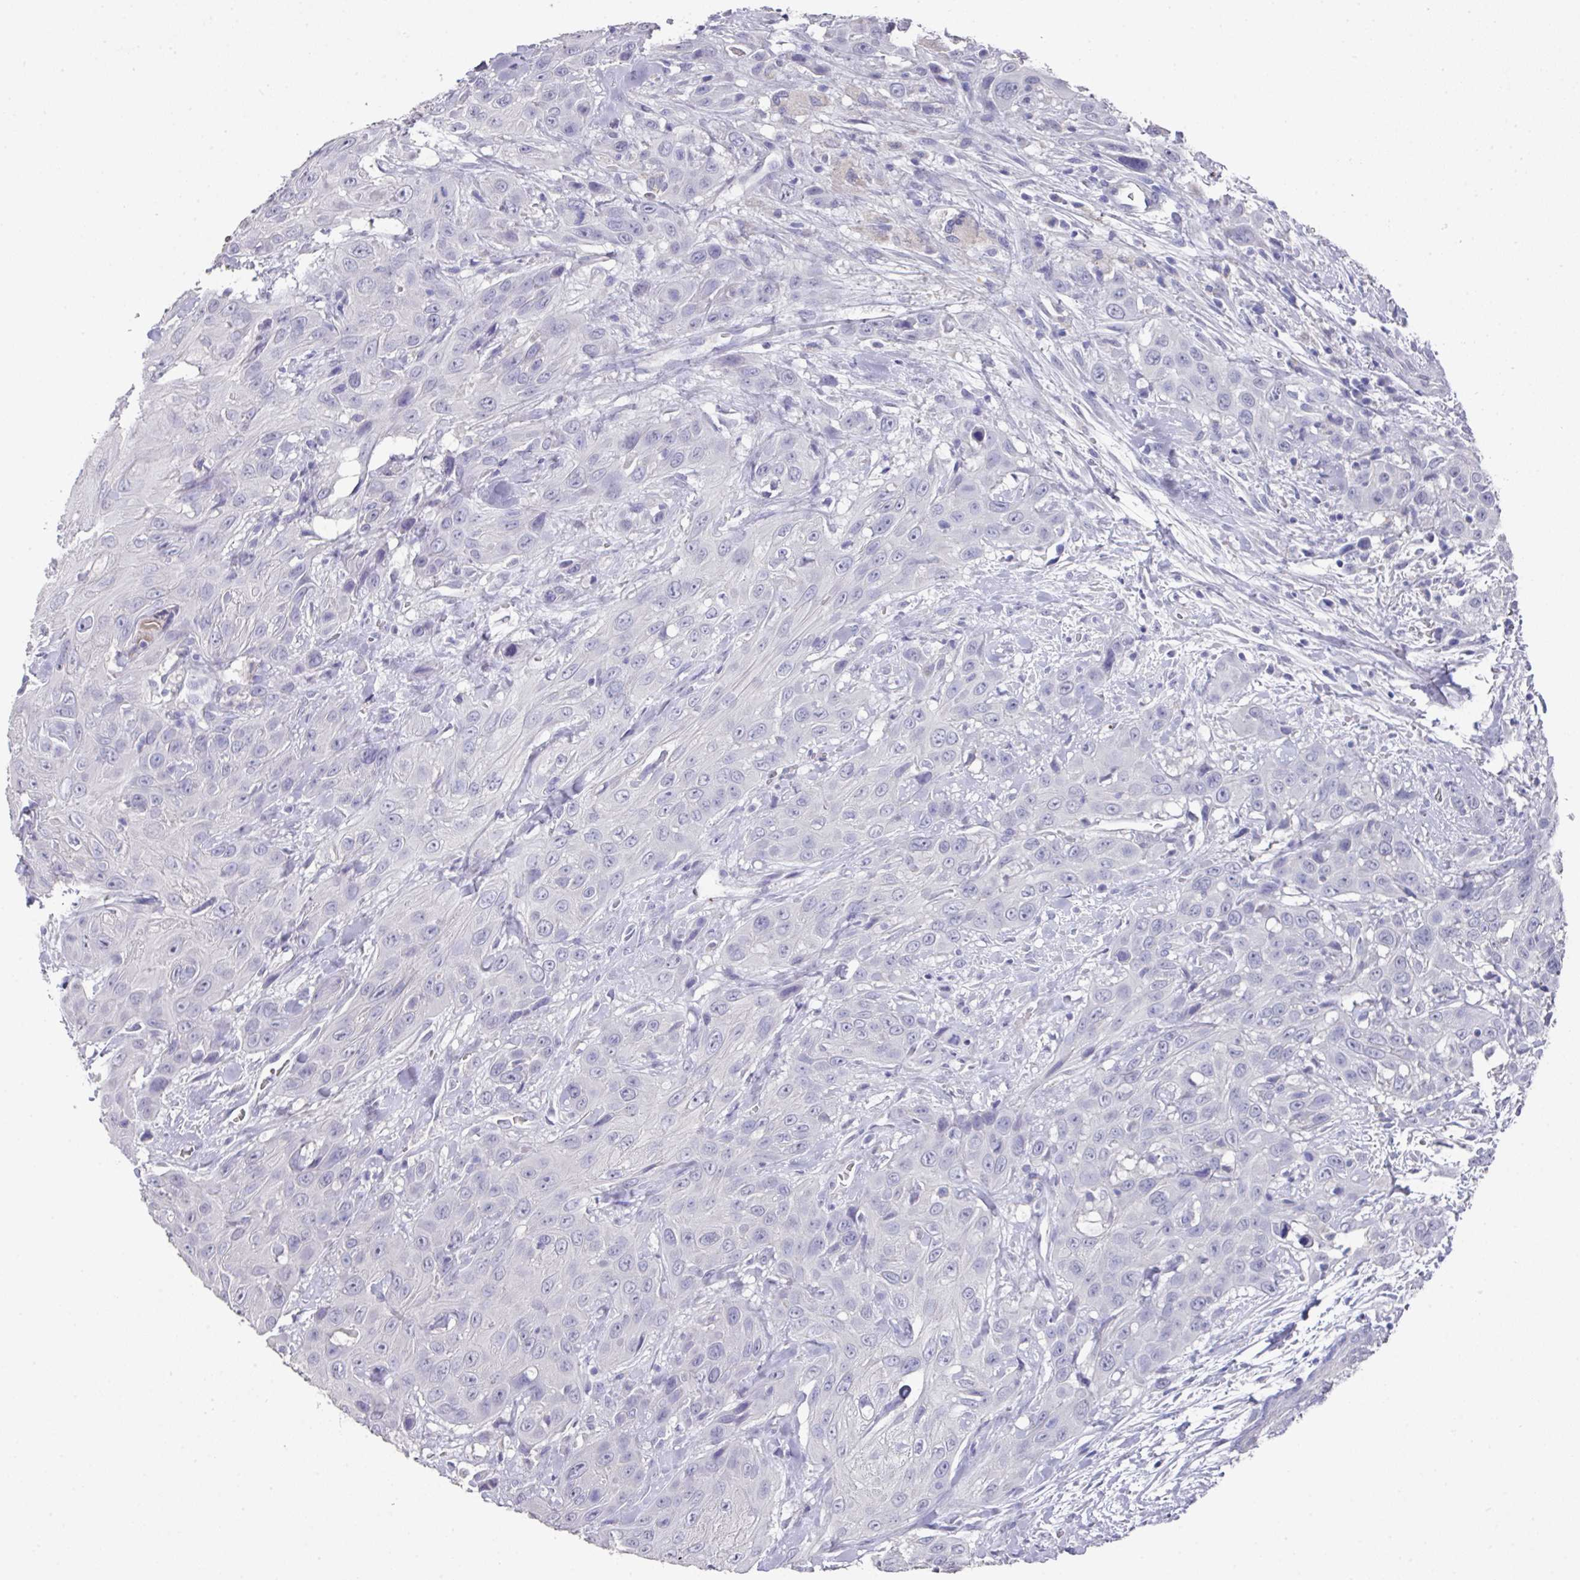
{"staining": {"intensity": "negative", "quantity": "none", "location": "none"}, "tissue": "head and neck cancer", "cell_type": "Tumor cells", "image_type": "cancer", "snomed": [{"axis": "morphology", "description": "Squamous cell carcinoma, NOS"}, {"axis": "topography", "description": "Head-Neck"}], "caption": "A histopathology image of head and neck squamous cell carcinoma stained for a protein displays no brown staining in tumor cells.", "gene": "DAZL", "patient": {"sex": "male", "age": 81}}